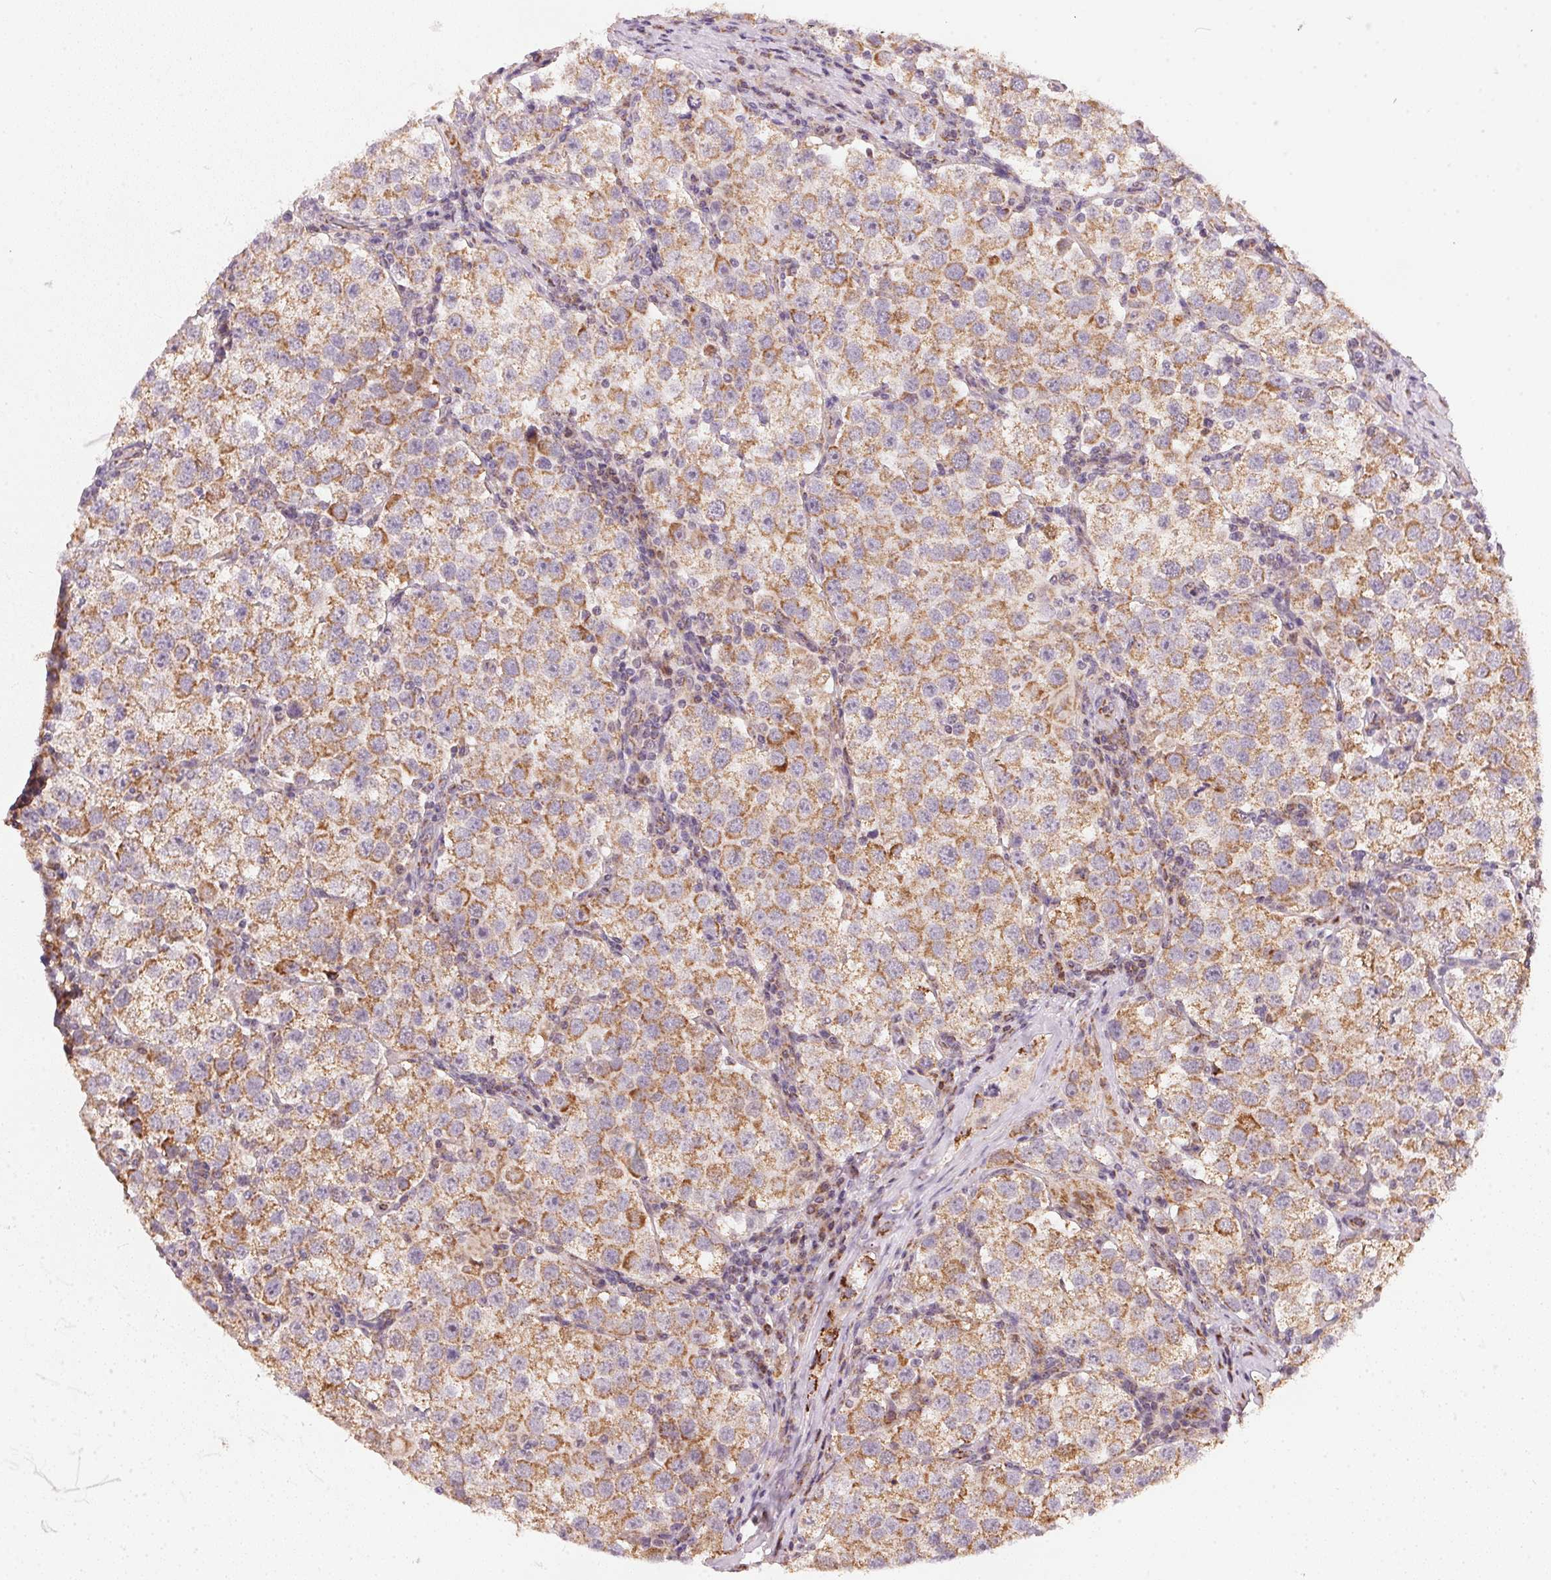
{"staining": {"intensity": "moderate", "quantity": ">75%", "location": "cytoplasmic/membranous"}, "tissue": "testis cancer", "cell_type": "Tumor cells", "image_type": "cancer", "snomed": [{"axis": "morphology", "description": "Seminoma, NOS"}, {"axis": "topography", "description": "Testis"}], "caption": "Moderate cytoplasmic/membranous protein positivity is seen in about >75% of tumor cells in testis seminoma. Ihc stains the protein in brown and the nuclei are stained blue.", "gene": "COQ7", "patient": {"sex": "male", "age": 37}}